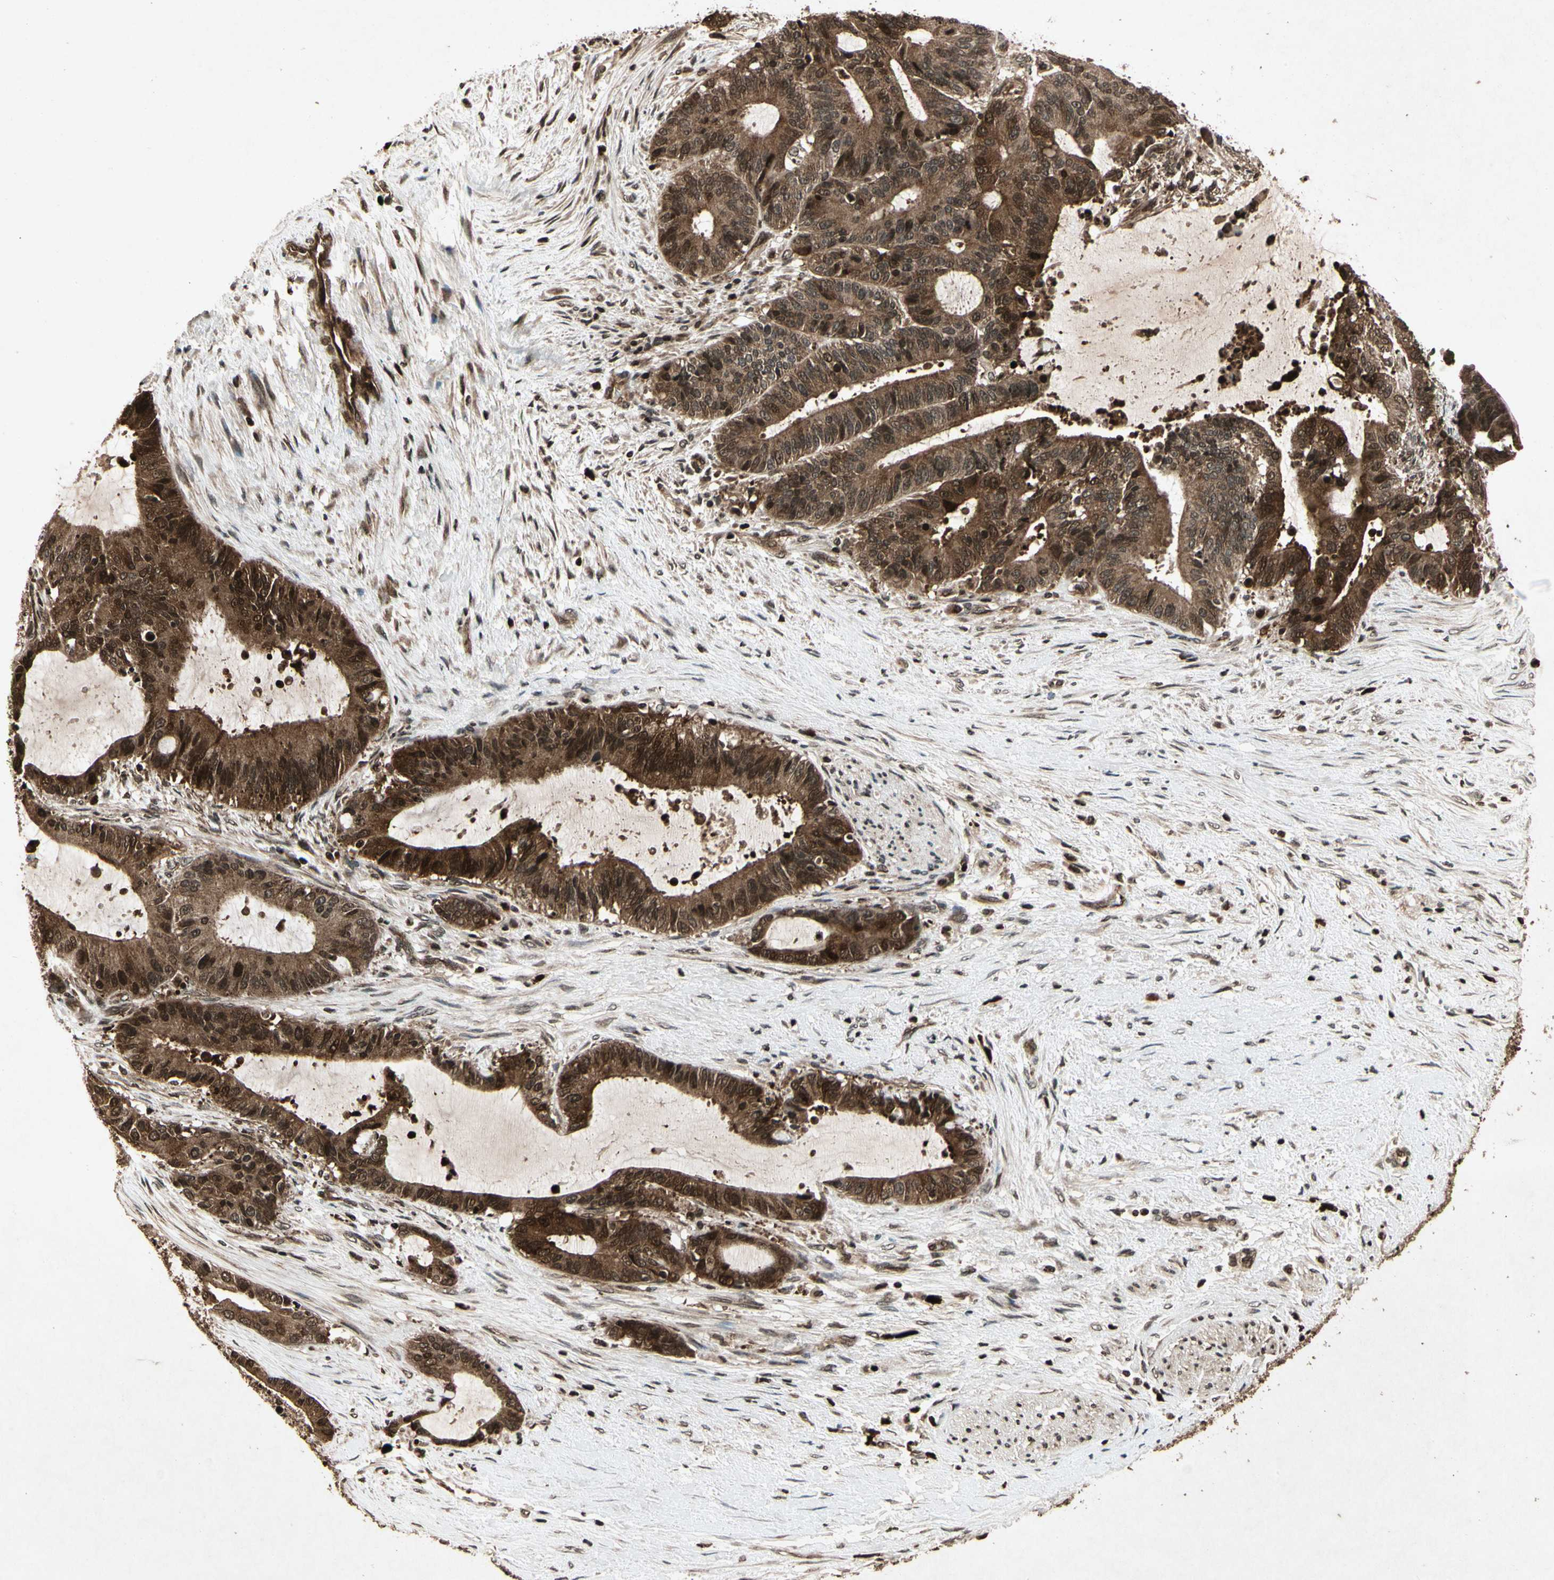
{"staining": {"intensity": "strong", "quantity": ">75%", "location": "cytoplasmic/membranous"}, "tissue": "liver cancer", "cell_type": "Tumor cells", "image_type": "cancer", "snomed": [{"axis": "morphology", "description": "Cholangiocarcinoma"}, {"axis": "topography", "description": "Liver"}], "caption": "Liver cancer stained with a brown dye reveals strong cytoplasmic/membranous positive expression in about >75% of tumor cells.", "gene": "GLRX", "patient": {"sex": "female", "age": 73}}